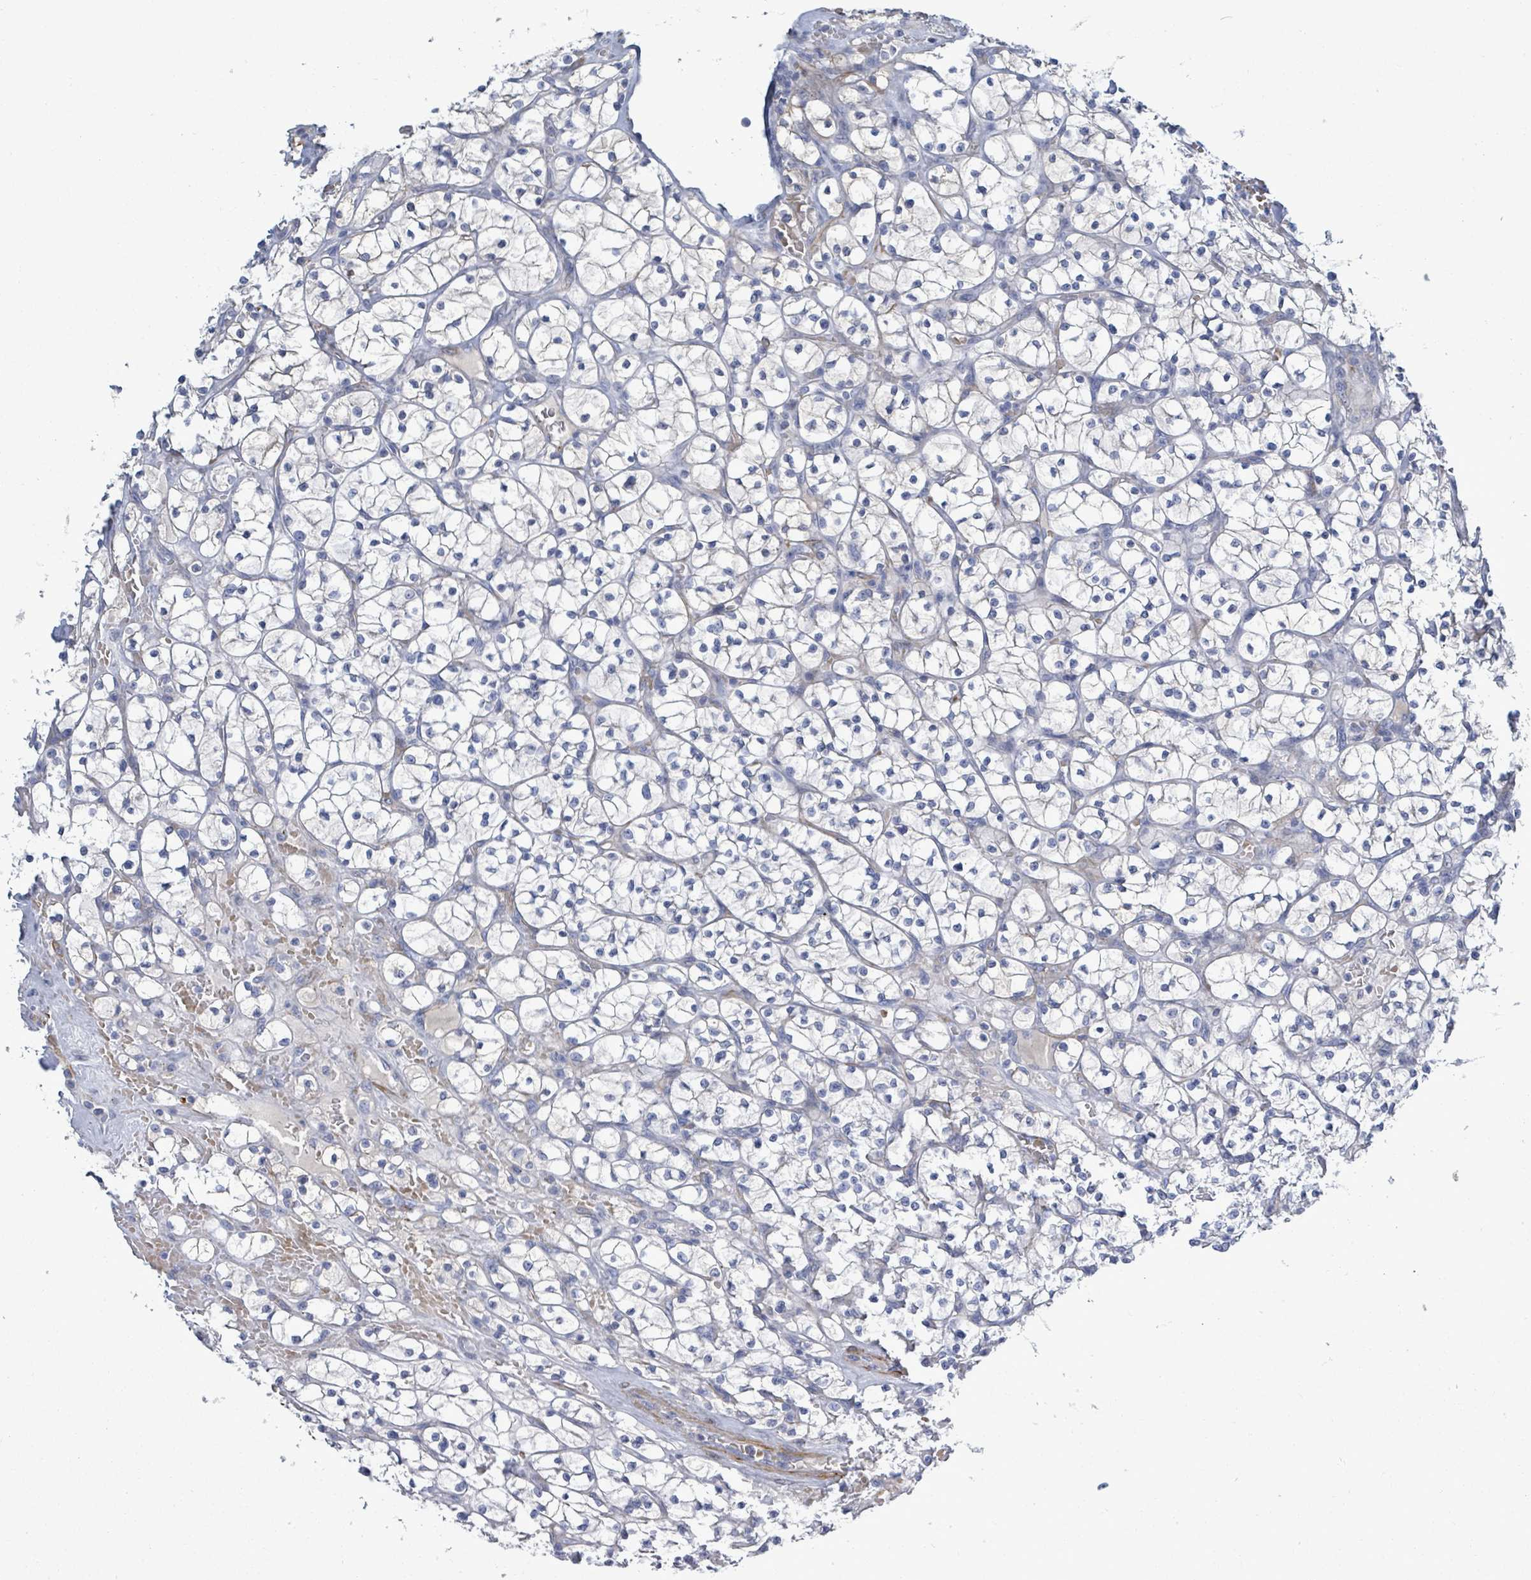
{"staining": {"intensity": "negative", "quantity": "none", "location": "none"}, "tissue": "renal cancer", "cell_type": "Tumor cells", "image_type": "cancer", "snomed": [{"axis": "morphology", "description": "Adenocarcinoma, NOS"}, {"axis": "topography", "description": "Kidney"}], "caption": "Image shows no significant protein staining in tumor cells of renal cancer.", "gene": "DMRTC1B", "patient": {"sex": "female", "age": 64}}